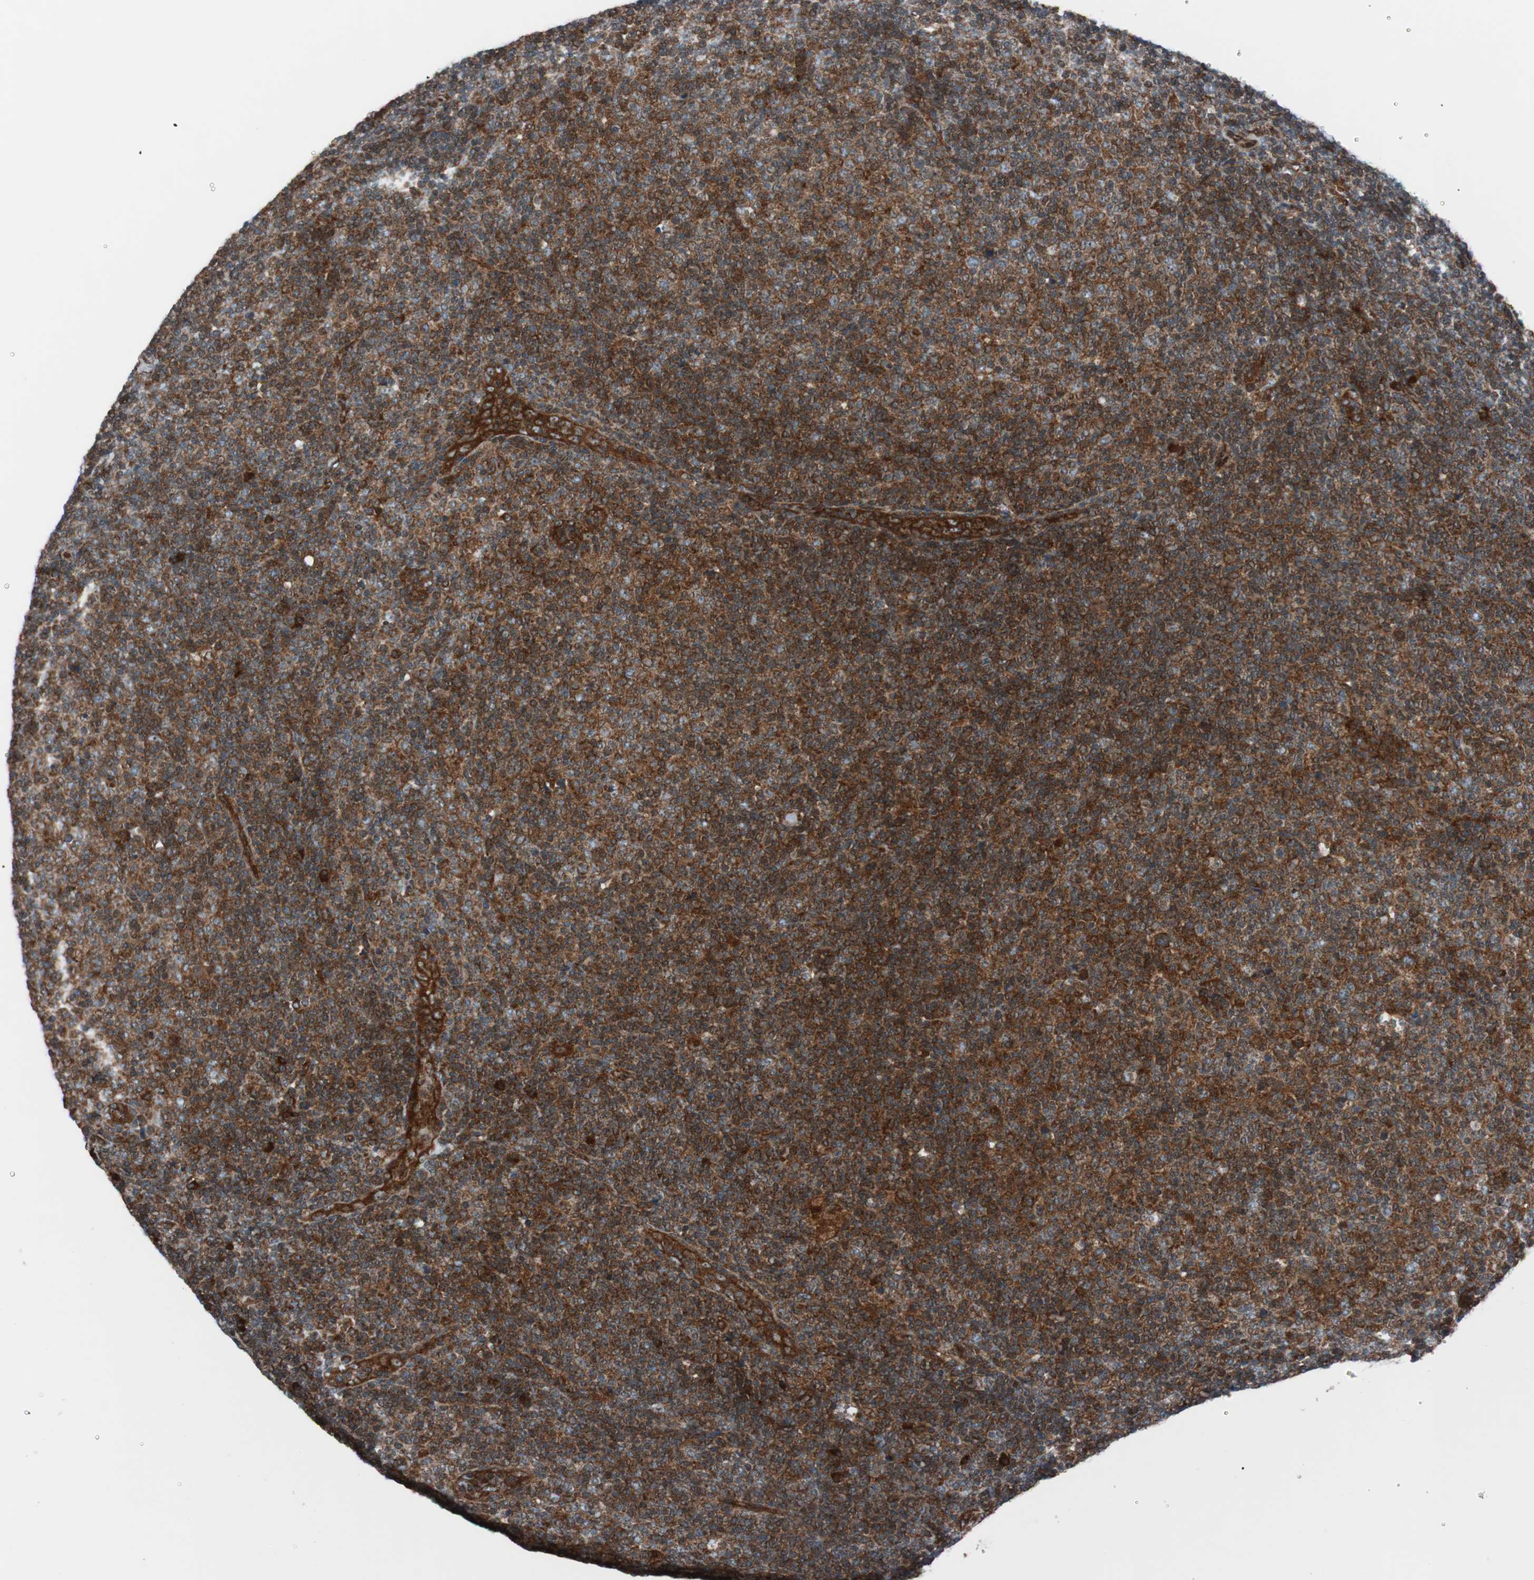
{"staining": {"intensity": "strong", "quantity": ">75%", "location": "cytoplasmic/membranous"}, "tissue": "lymphoma", "cell_type": "Tumor cells", "image_type": "cancer", "snomed": [{"axis": "morphology", "description": "Malignant lymphoma, non-Hodgkin's type, Low grade"}, {"axis": "topography", "description": "Lymph node"}], "caption": "There is high levels of strong cytoplasmic/membranous positivity in tumor cells of lymphoma, as demonstrated by immunohistochemical staining (brown color).", "gene": "CCL14", "patient": {"sex": "male", "age": 70}}